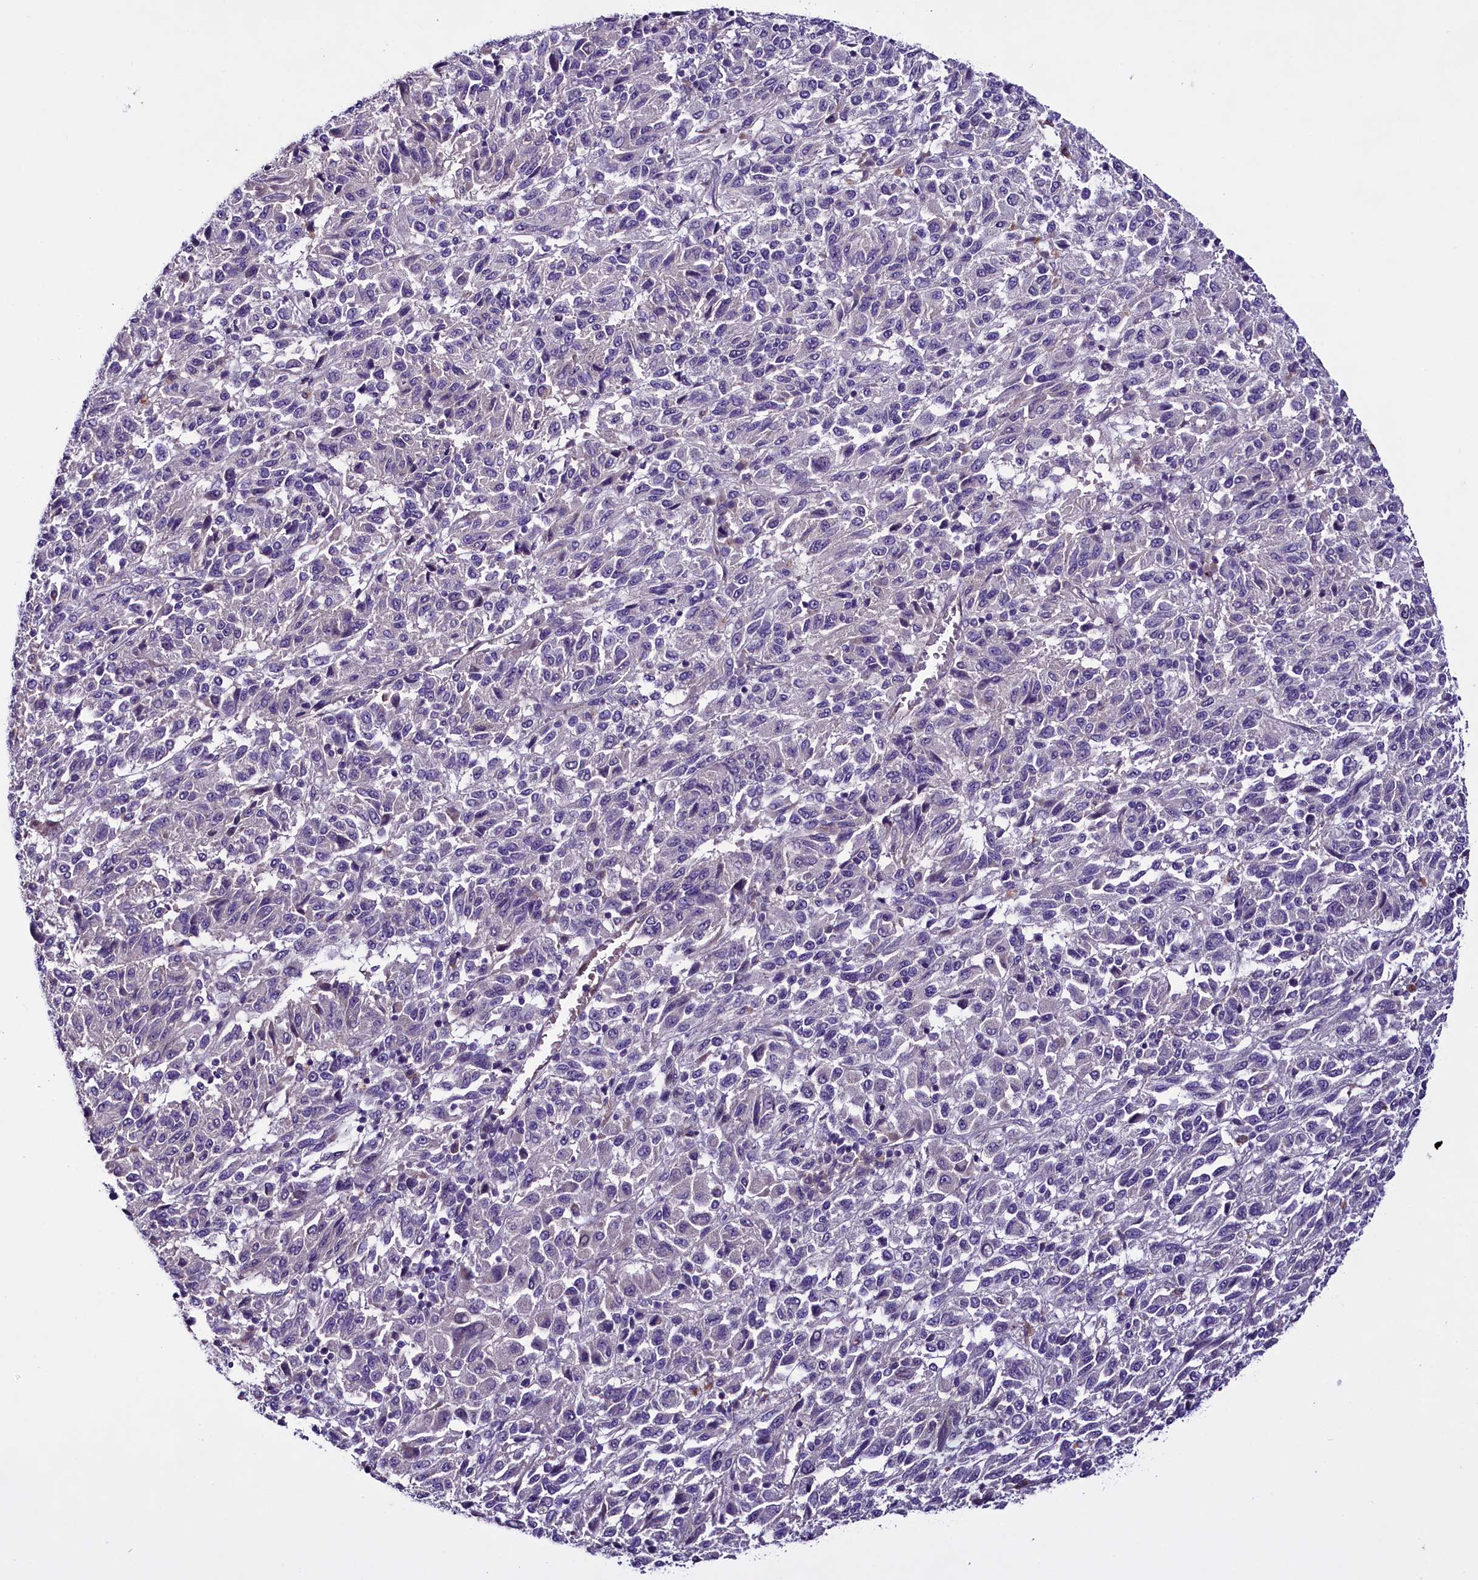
{"staining": {"intensity": "negative", "quantity": "none", "location": "none"}, "tissue": "melanoma", "cell_type": "Tumor cells", "image_type": "cancer", "snomed": [{"axis": "morphology", "description": "Malignant melanoma, Metastatic site"}, {"axis": "topography", "description": "Lung"}], "caption": "This is a histopathology image of IHC staining of malignant melanoma (metastatic site), which shows no expression in tumor cells. (DAB (3,3'-diaminobenzidine) immunohistochemistry with hematoxylin counter stain).", "gene": "C9orf40", "patient": {"sex": "male", "age": 64}}